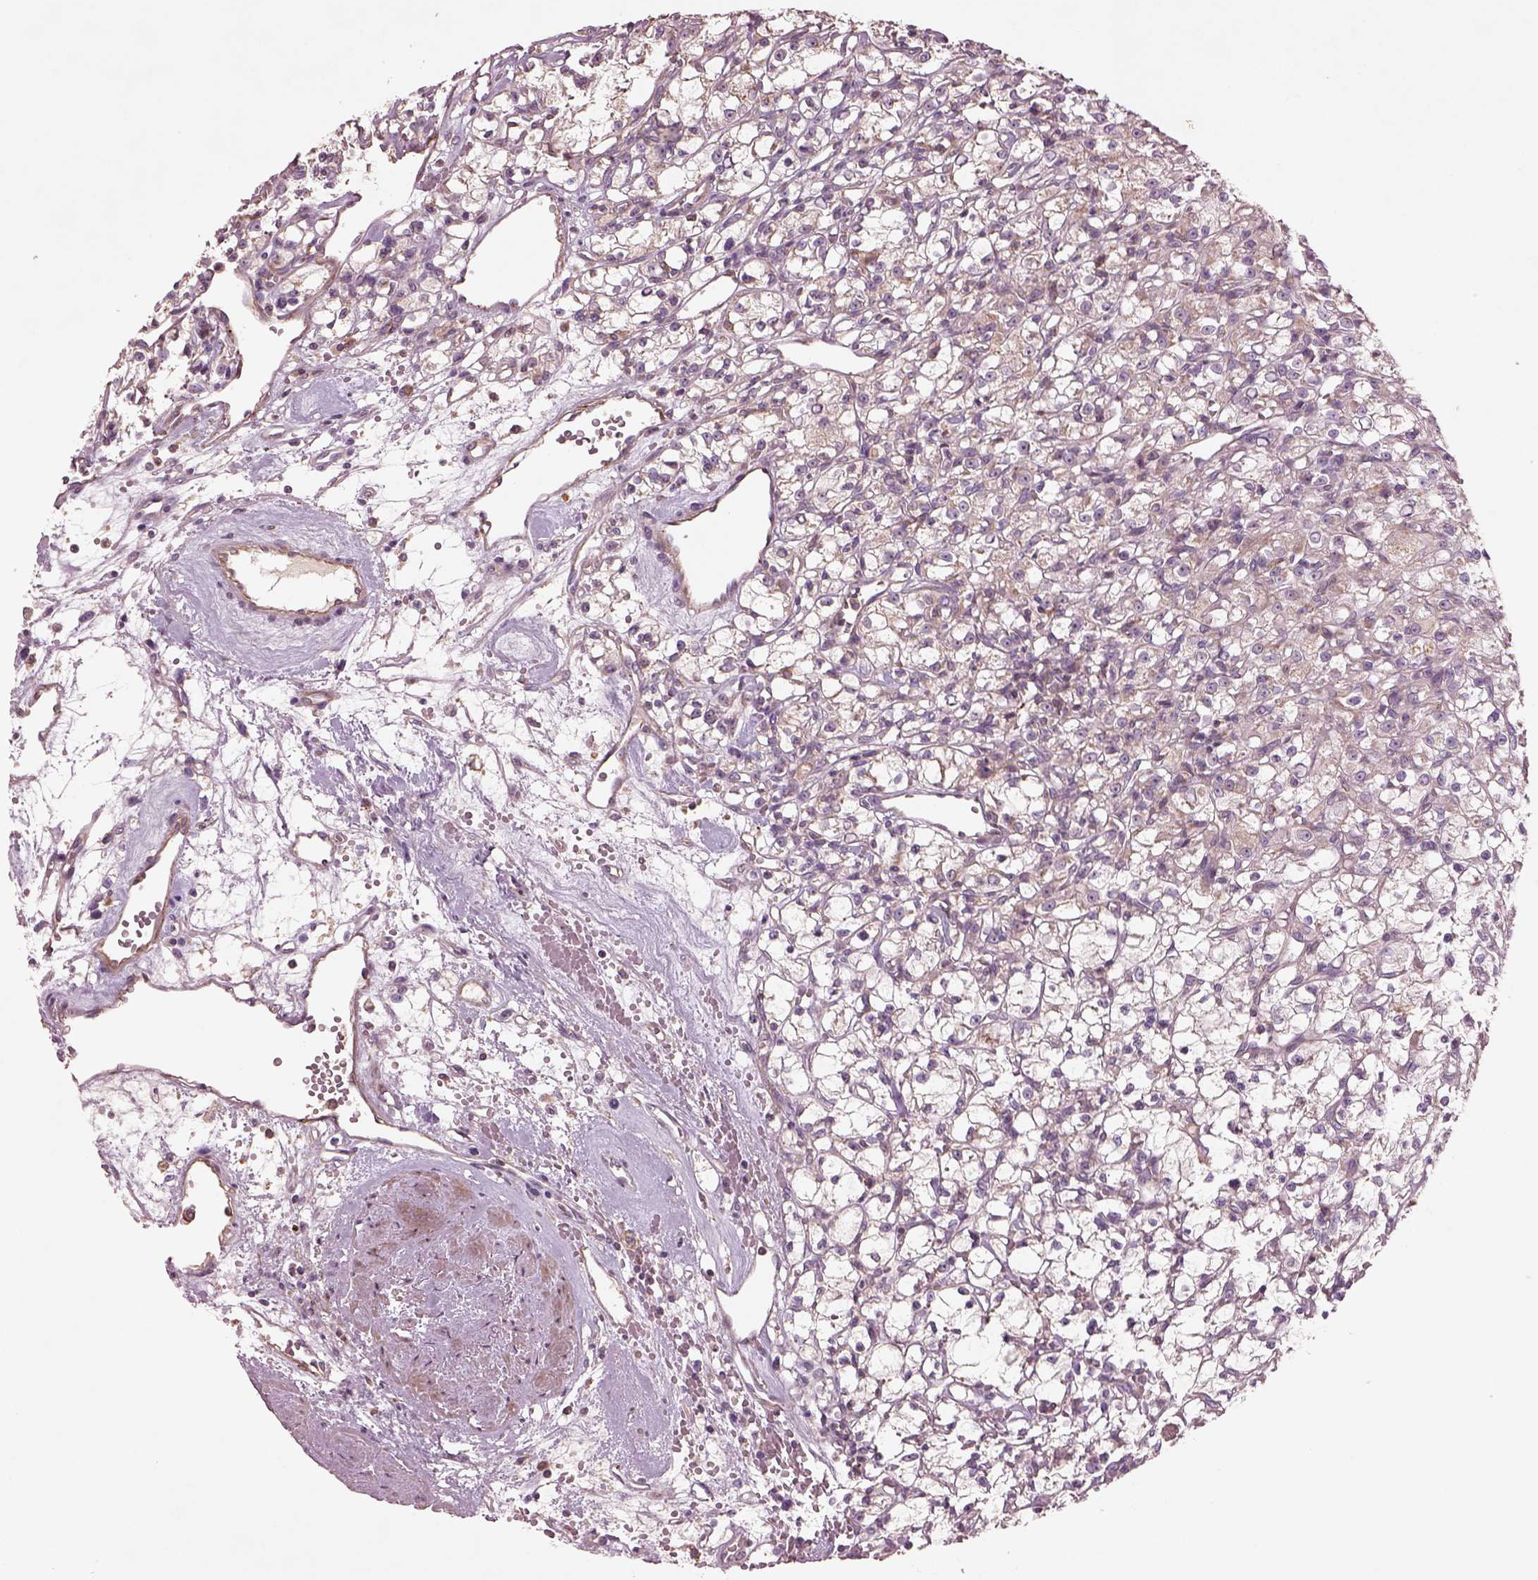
{"staining": {"intensity": "weak", "quantity": "25%-75%", "location": "cytoplasmic/membranous"}, "tissue": "renal cancer", "cell_type": "Tumor cells", "image_type": "cancer", "snomed": [{"axis": "morphology", "description": "Adenocarcinoma, NOS"}, {"axis": "topography", "description": "Kidney"}], "caption": "Immunohistochemistry of renal adenocarcinoma exhibits low levels of weak cytoplasmic/membranous staining in about 25%-75% of tumor cells.", "gene": "SLC25A5", "patient": {"sex": "female", "age": 59}}